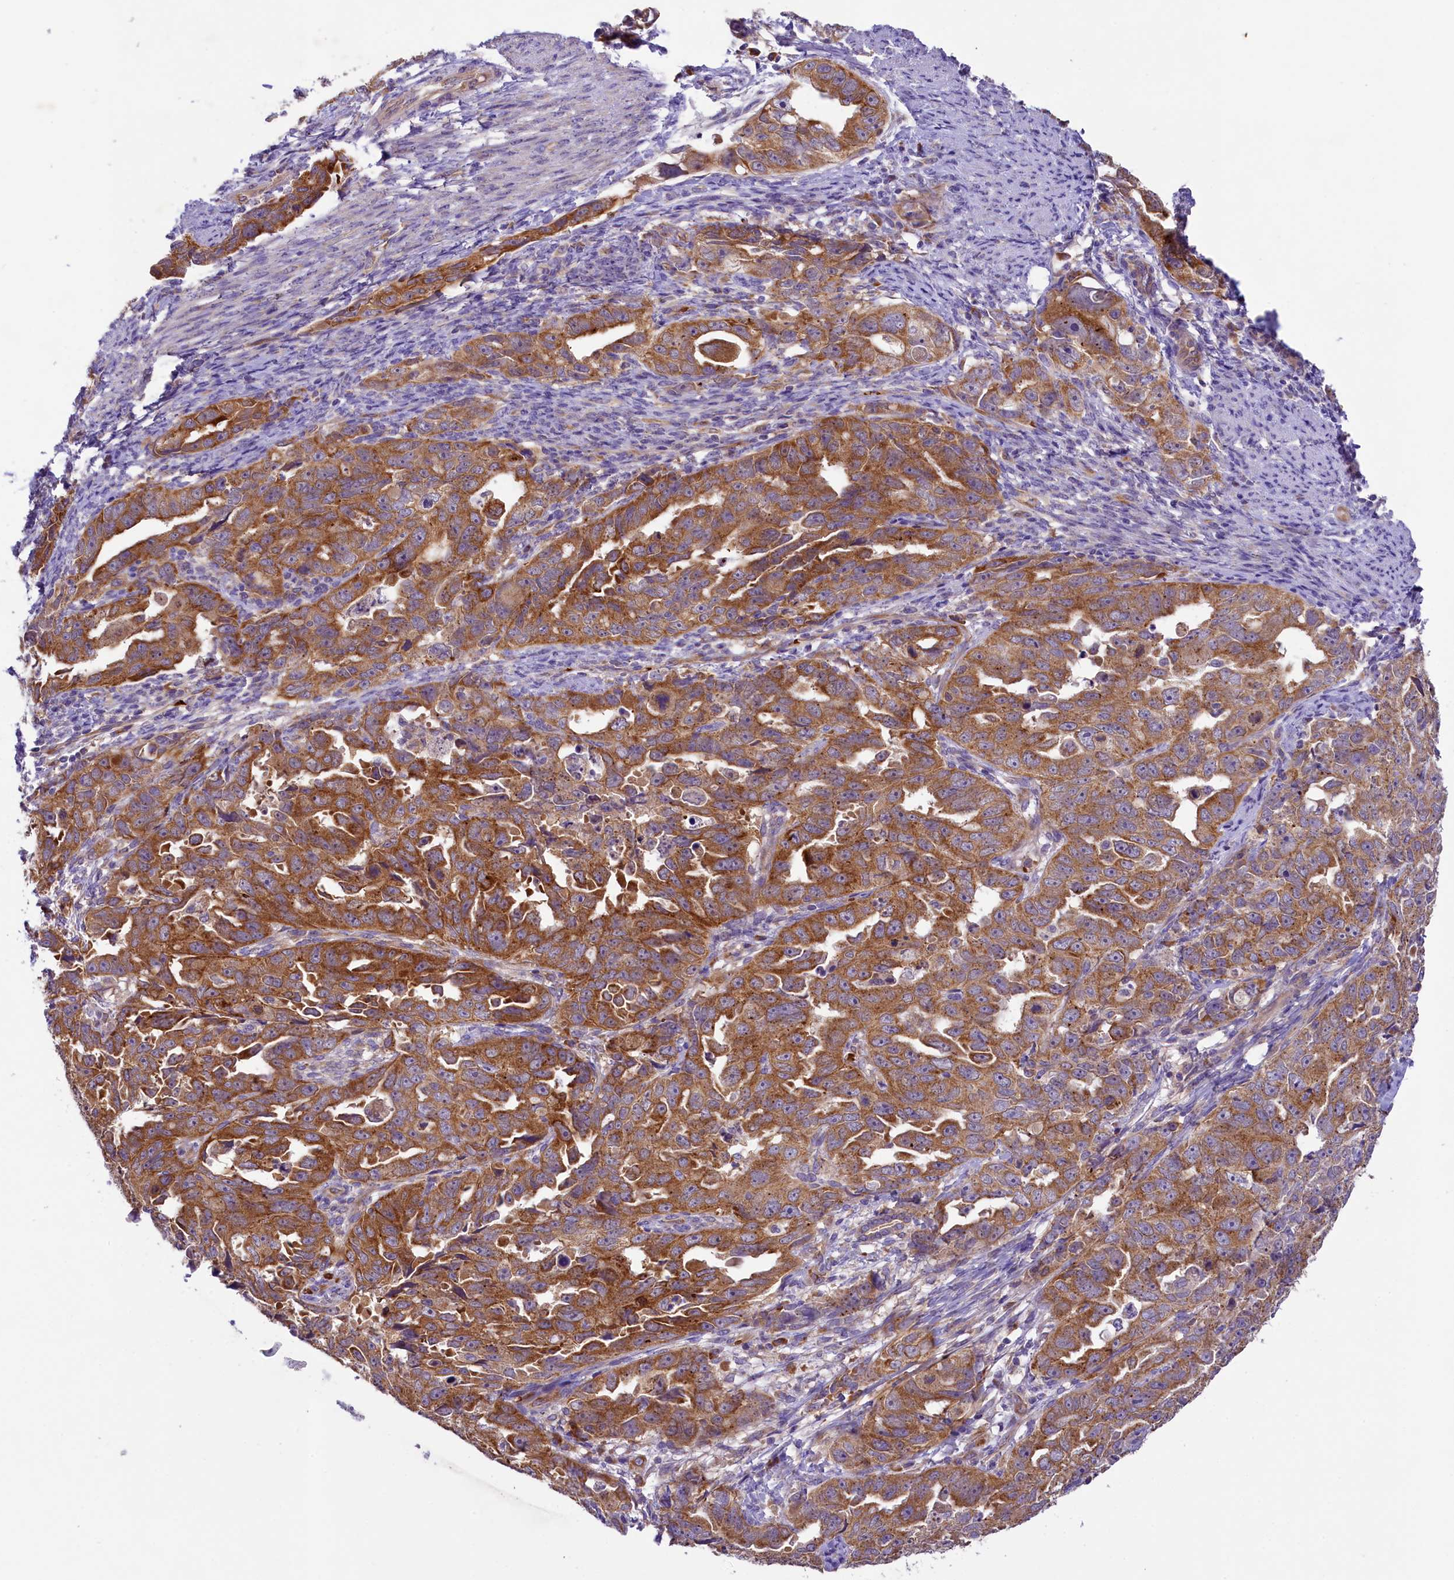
{"staining": {"intensity": "moderate", "quantity": ">75%", "location": "cytoplasmic/membranous"}, "tissue": "endometrial cancer", "cell_type": "Tumor cells", "image_type": "cancer", "snomed": [{"axis": "morphology", "description": "Adenocarcinoma, NOS"}, {"axis": "topography", "description": "Endometrium"}], "caption": "Protein positivity by IHC shows moderate cytoplasmic/membranous positivity in approximately >75% of tumor cells in endometrial cancer. The staining was performed using DAB (3,3'-diaminobenzidine) to visualize the protein expression in brown, while the nuclei were stained in blue with hematoxylin (Magnification: 20x).", "gene": "LARP4", "patient": {"sex": "female", "age": 65}}